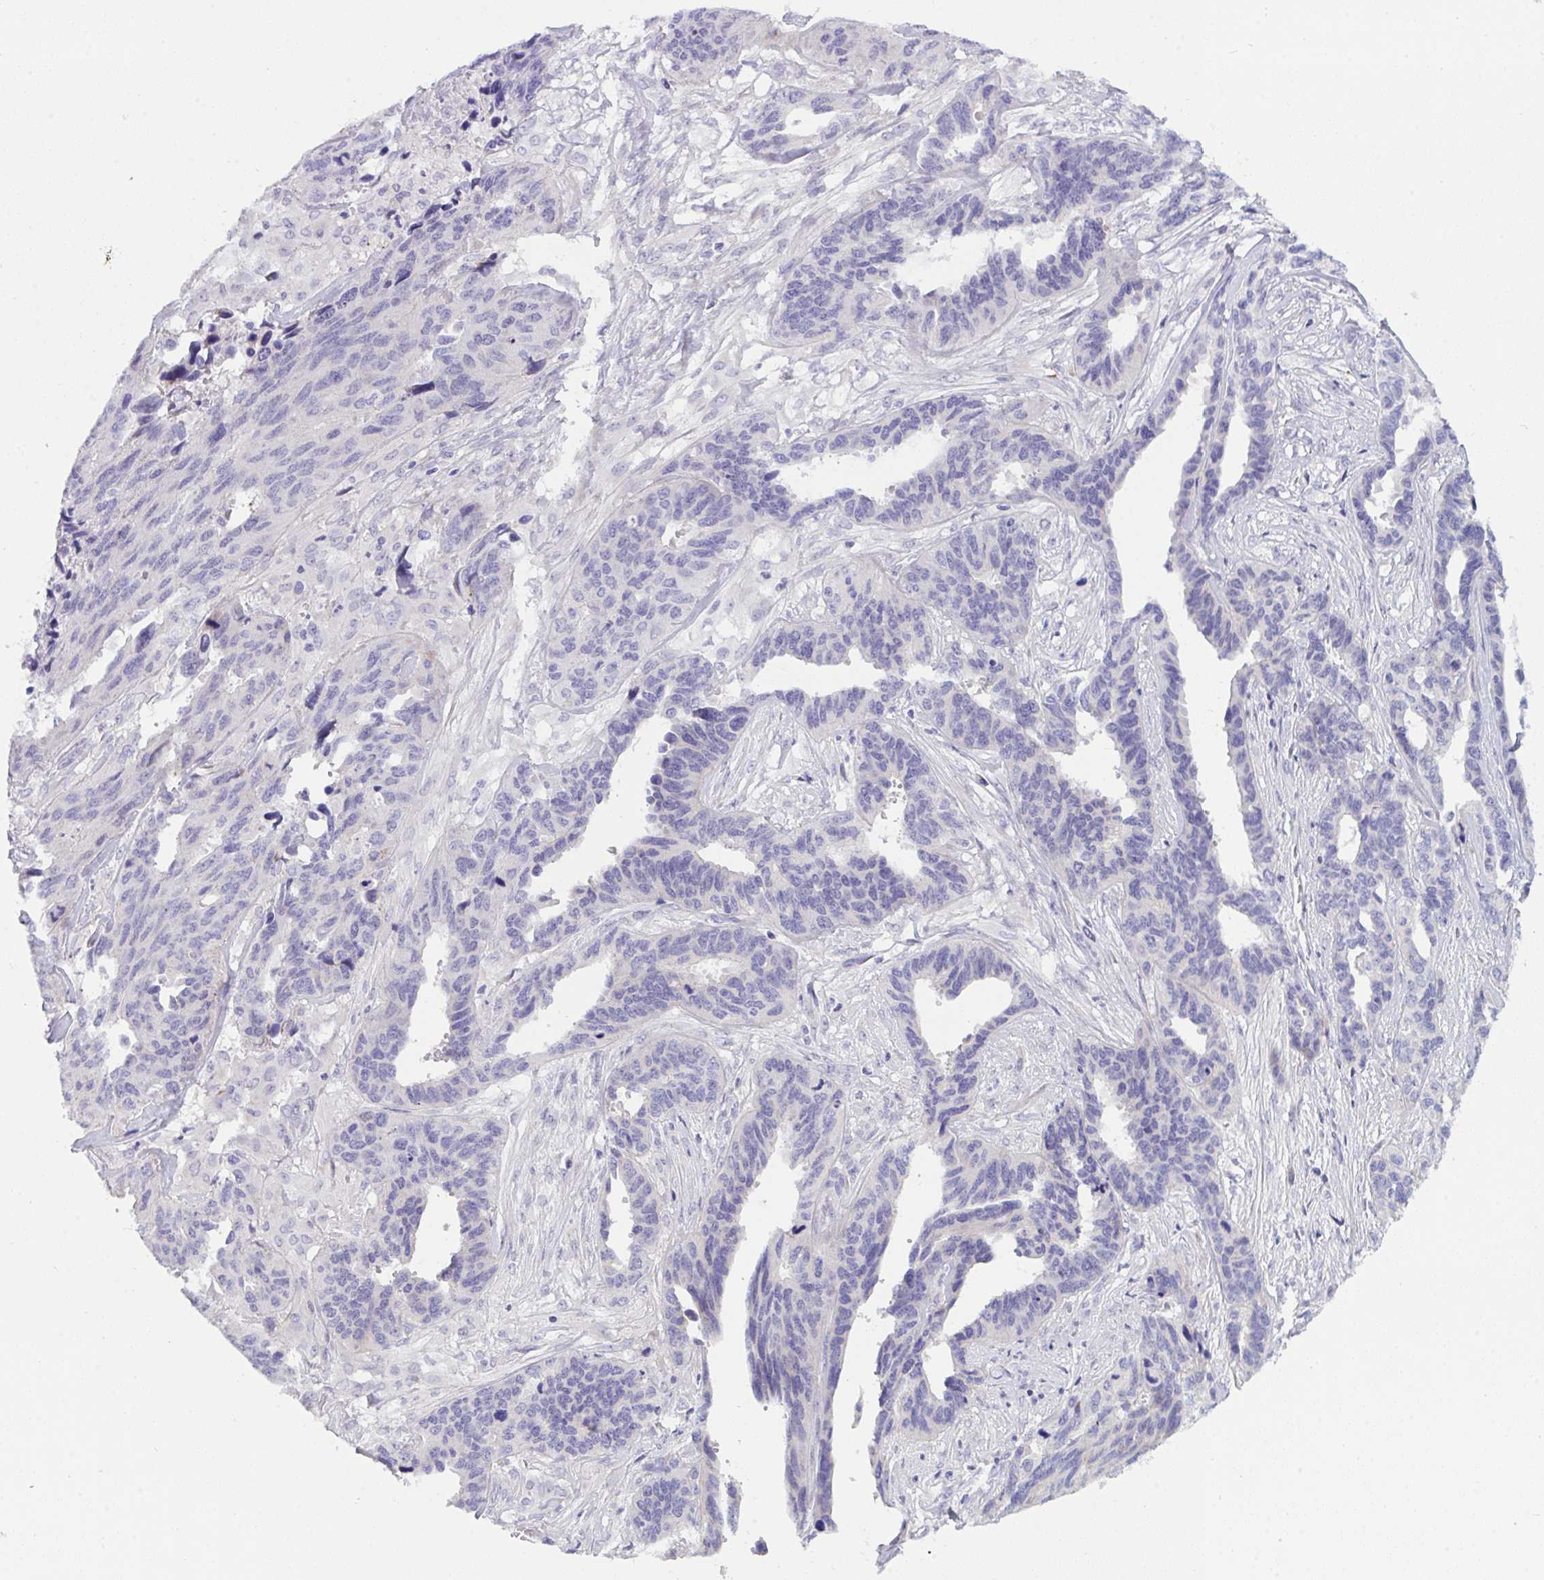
{"staining": {"intensity": "negative", "quantity": "none", "location": "none"}, "tissue": "ovarian cancer", "cell_type": "Tumor cells", "image_type": "cancer", "snomed": [{"axis": "morphology", "description": "Cystadenocarcinoma, serous, NOS"}, {"axis": "topography", "description": "Ovary"}], "caption": "High magnification brightfield microscopy of ovarian cancer stained with DAB (3,3'-diaminobenzidine) (brown) and counterstained with hematoxylin (blue): tumor cells show no significant expression. (DAB IHC visualized using brightfield microscopy, high magnification).", "gene": "DTX3", "patient": {"sex": "female", "age": 64}}